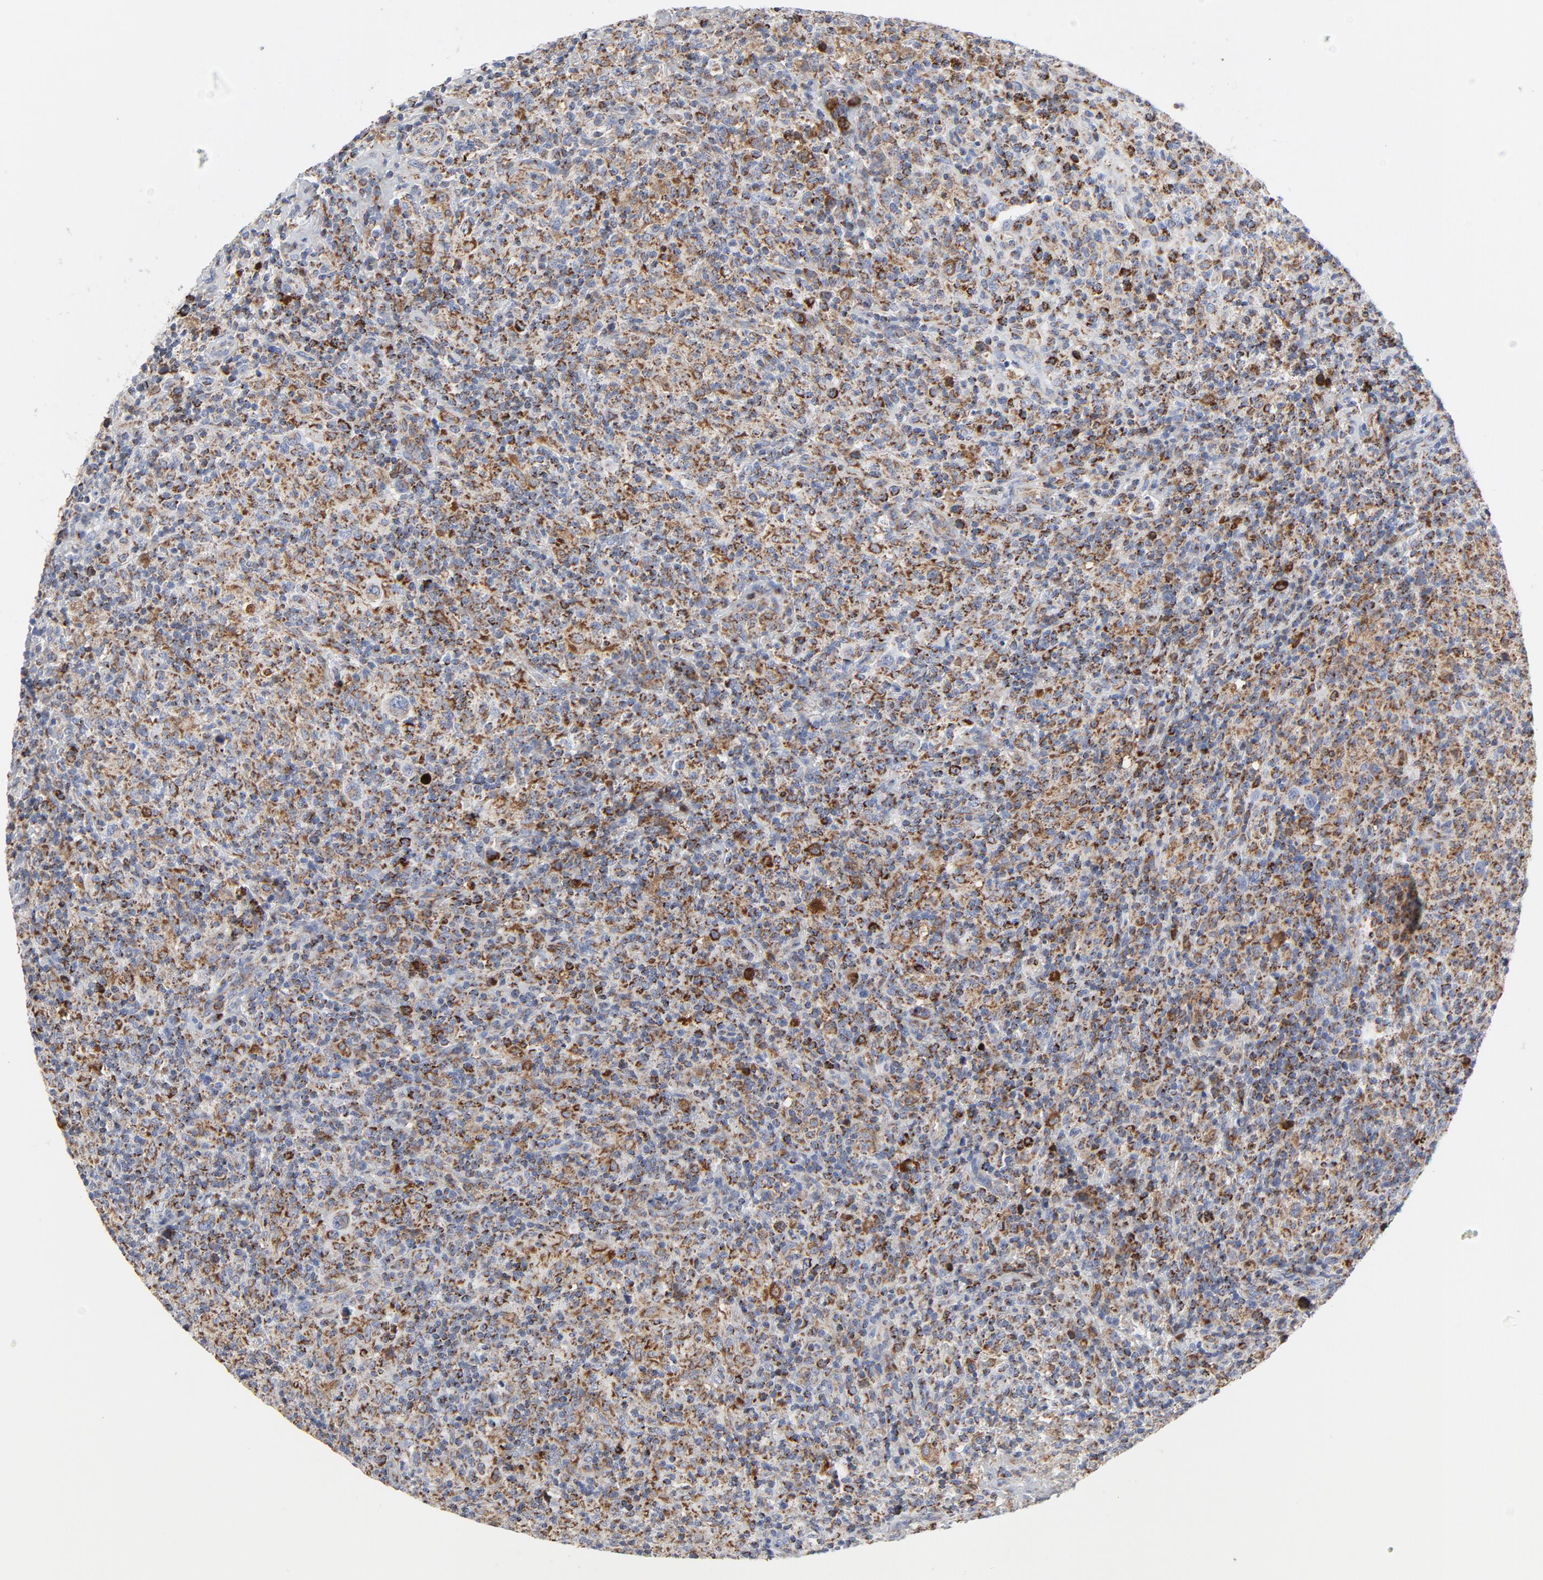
{"staining": {"intensity": "strong", "quantity": ">75%", "location": "cytoplasmic/membranous"}, "tissue": "lymphoma", "cell_type": "Tumor cells", "image_type": "cancer", "snomed": [{"axis": "morphology", "description": "Hodgkin's disease, NOS"}, {"axis": "topography", "description": "Lymph node"}], "caption": "Strong cytoplasmic/membranous staining for a protein is appreciated in about >75% of tumor cells of lymphoma using IHC.", "gene": "CYCS", "patient": {"sex": "male", "age": 65}}